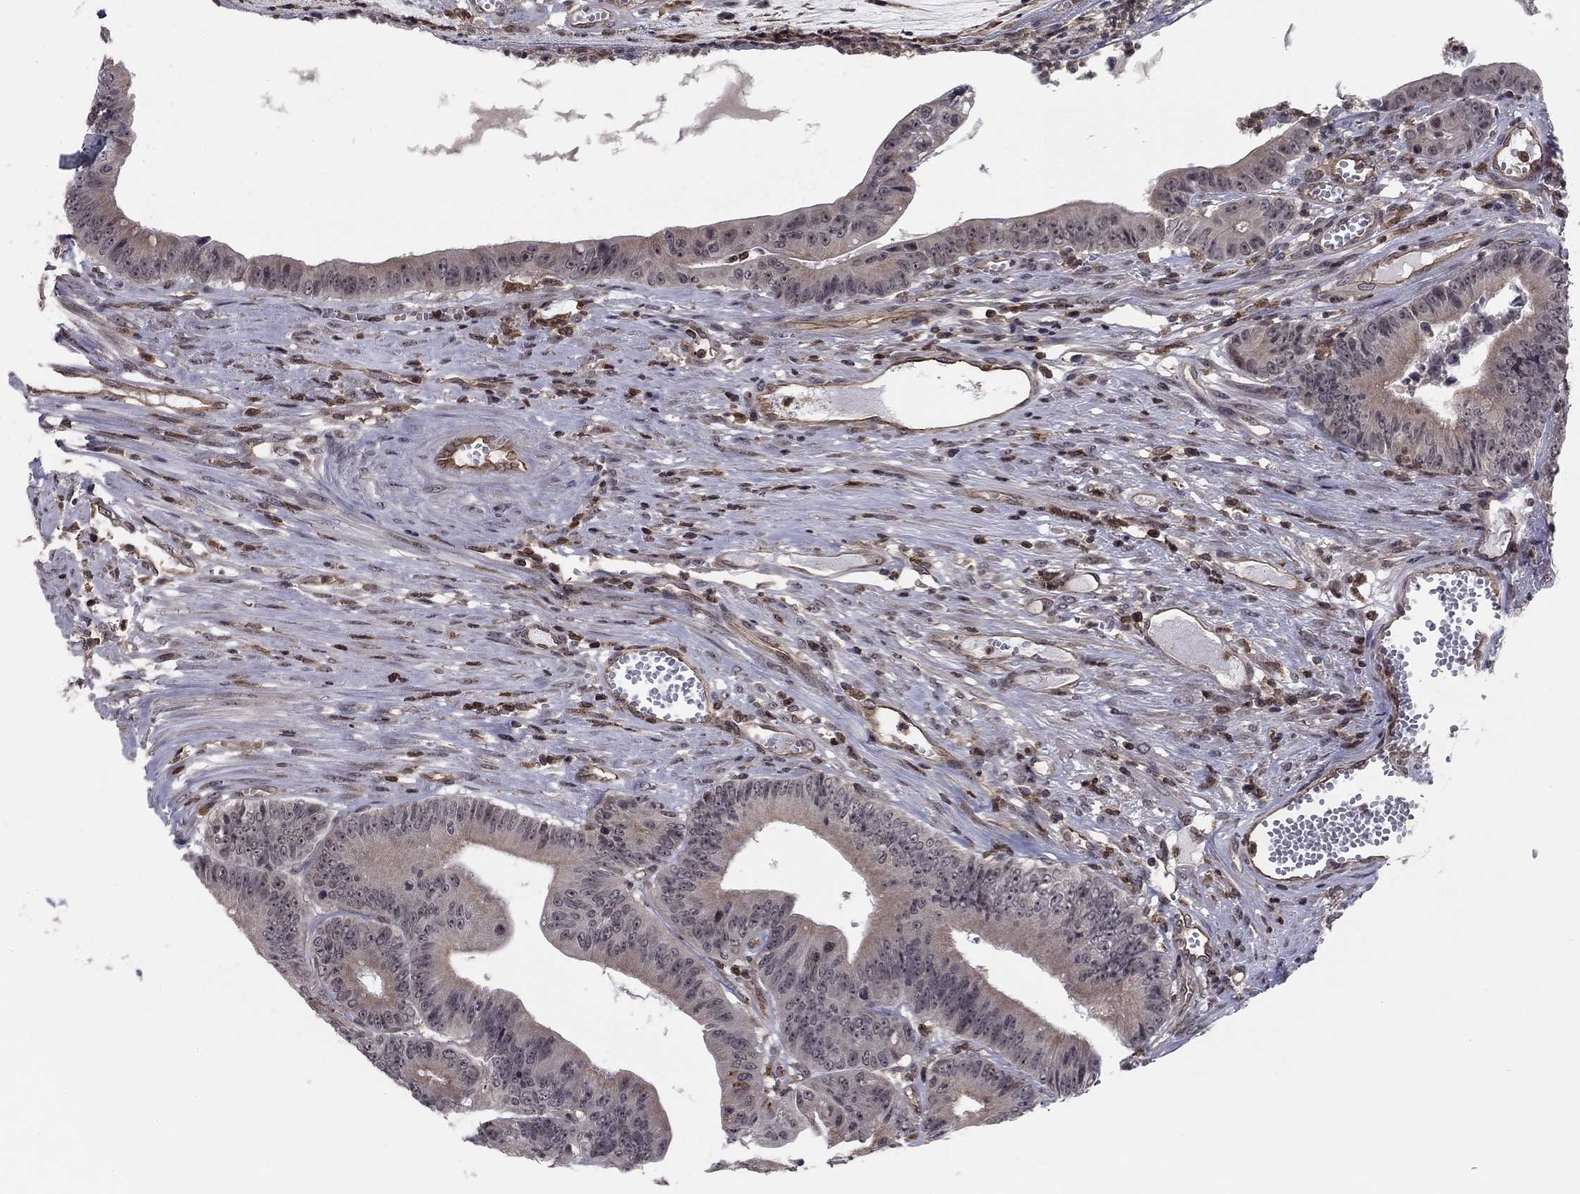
{"staining": {"intensity": "negative", "quantity": "none", "location": "none"}, "tissue": "colorectal cancer", "cell_type": "Tumor cells", "image_type": "cancer", "snomed": [{"axis": "morphology", "description": "Adenocarcinoma, NOS"}, {"axis": "topography", "description": "Colon"}], "caption": "The image exhibits no significant expression in tumor cells of colorectal adenocarcinoma.", "gene": "PLCB2", "patient": {"sex": "female", "age": 69}}